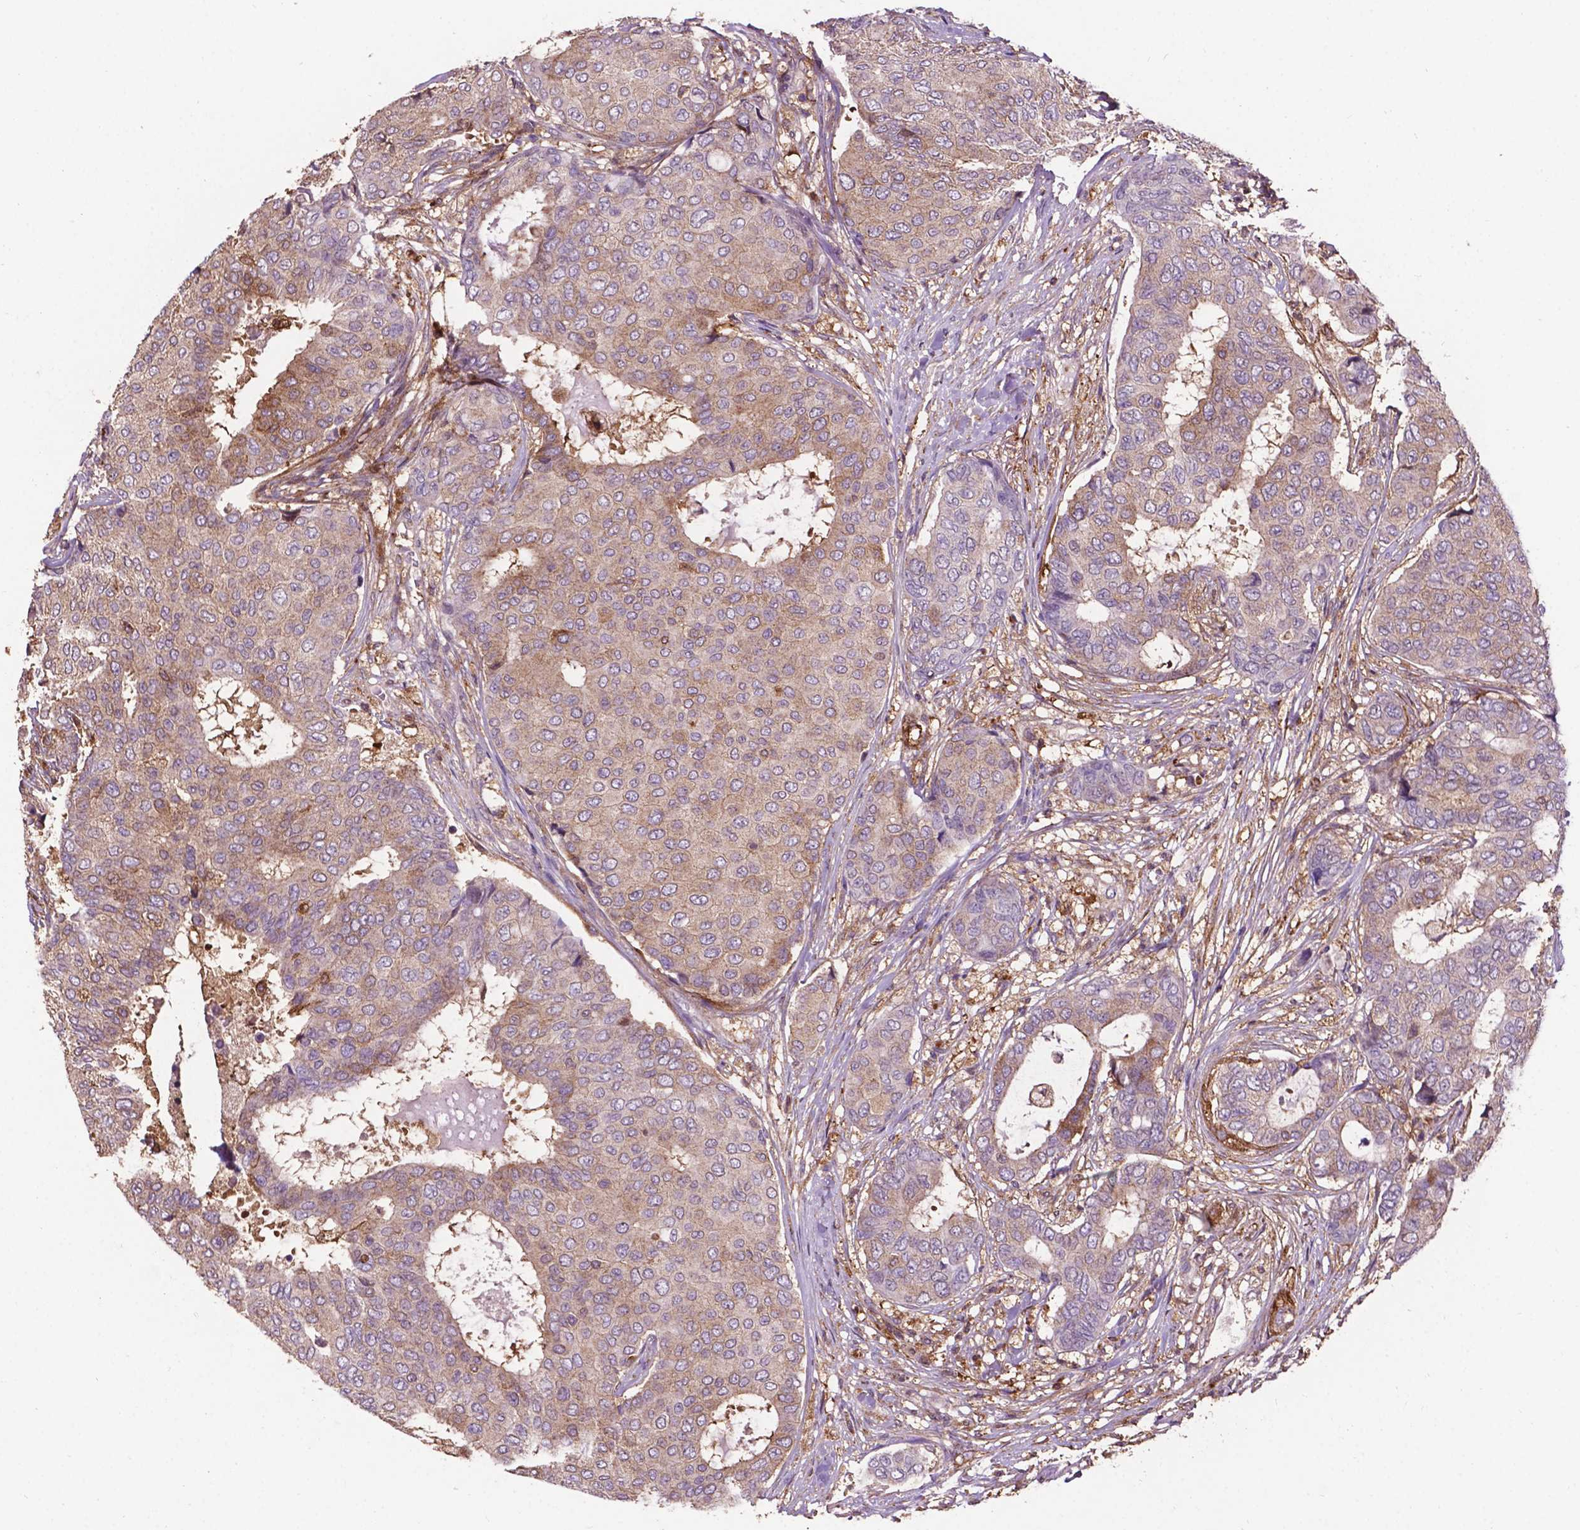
{"staining": {"intensity": "moderate", "quantity": "<25%", "location": "cytoplasmic/membranous"}, "tissue": "breast cancer", "cell_type": "Tumor cells", "image_type": "cancer", "snomed": [{"axis": "morphology", "description": "Duct carcinoma"}, {"axis": "topography", "description": "Breast"}], "caption": "There is low levels of moderate cytoplasmic/membranous positivity in tumor cells of breast cancer (infiltrating ductal carcinoma), as demonstrated by immunohistochemical staining (brown color).", "gene": "SMAD3", "patient": {"sex": "female", "age": 75}}